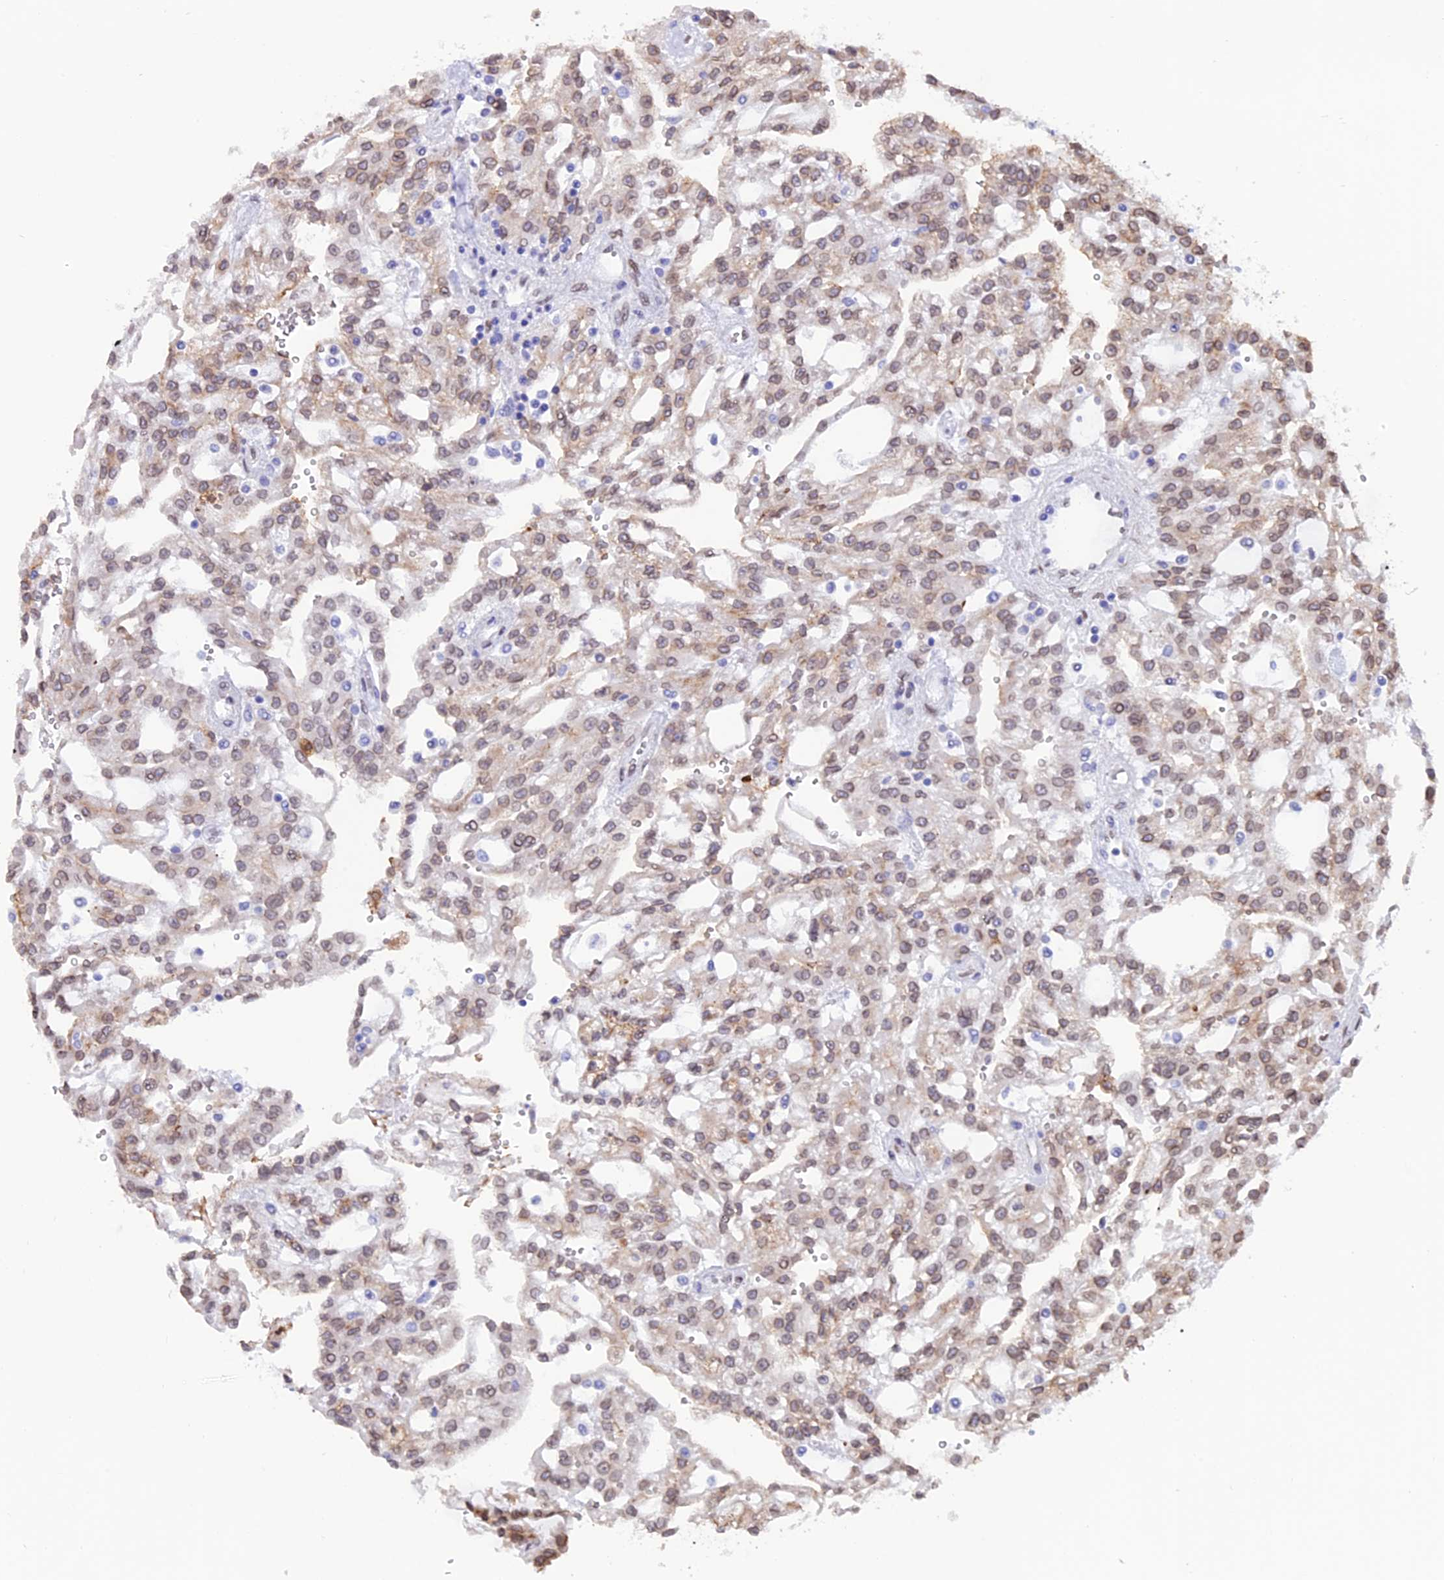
{"staining": {"intensity": "weak", "quantity": ">75%", "location": "nuclear"}, "tissue": "renal cancer", "cell_type": "Tumor cells", "image_type": "cancer", "snomed": [{"axis": "morphology", "description": "Adenocarcinoma, NOS"}, {"axis": "topography", "description": "Kidney"}], "caption": "Immunohistochemistry (IHC) of renal cancer (adenocarcinoma) shows low levels of weak nuclear positivity in approximately >75% of tumor cells.", "gene": "TMPRSS7", "patient": {"sex": "male", "age": 63}}